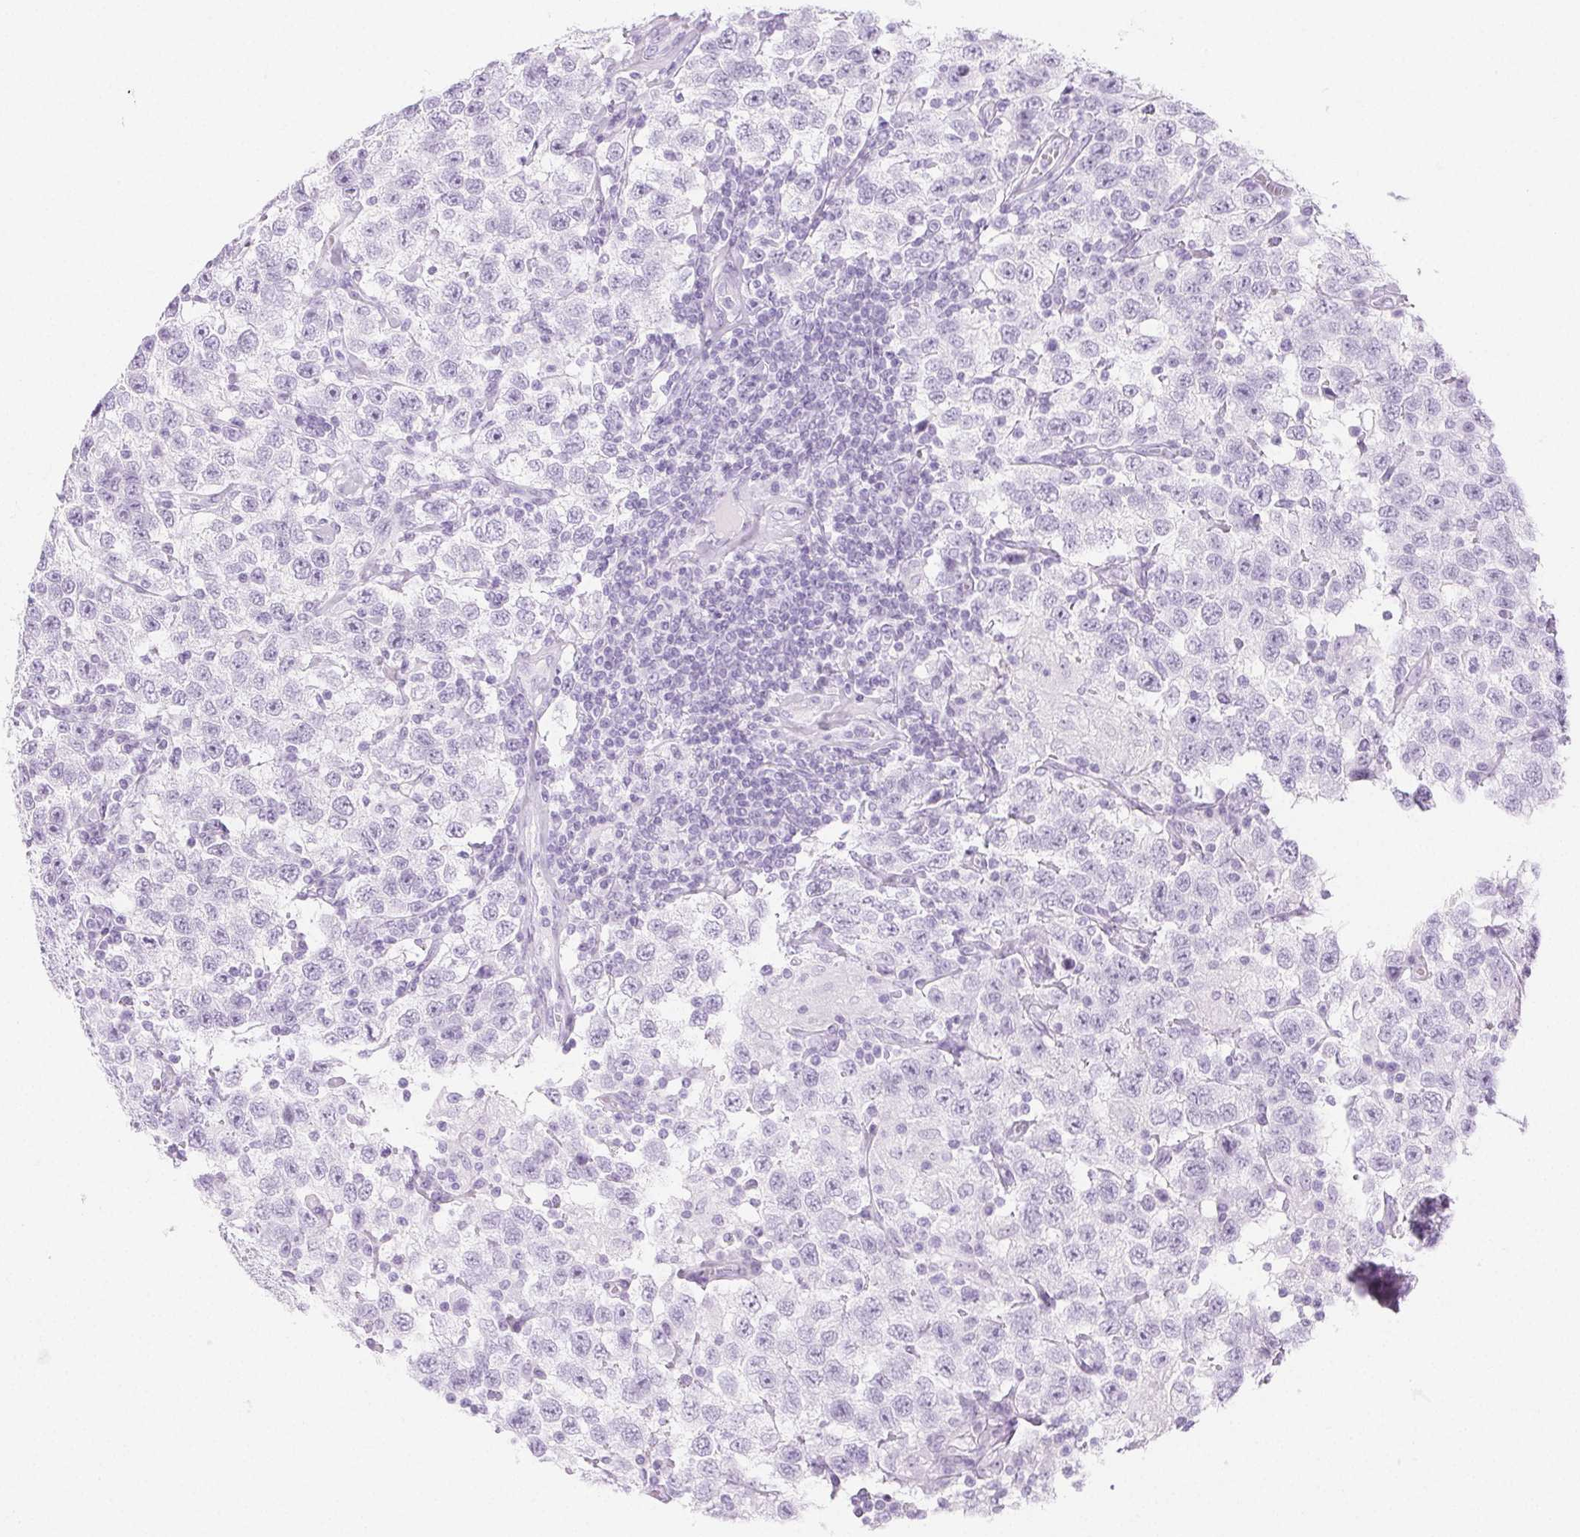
{"staining": {"intensity": "negative", "quantity": "none", "location": "none"}, "tissue": "testis cancer", "cell_type": "Tumor cells", "image_type": "cancer", "snomed": [{"axis": "morphology", "description": "Seminoma, NOS"}, {"axis": "topography", "description": "Testis"}], "caption": "IHC of human testis cancer (seminoma) reveals no positivity in tumor cells.", "gene": "PI3", "patient": {"sex": "male", "age": 41}}